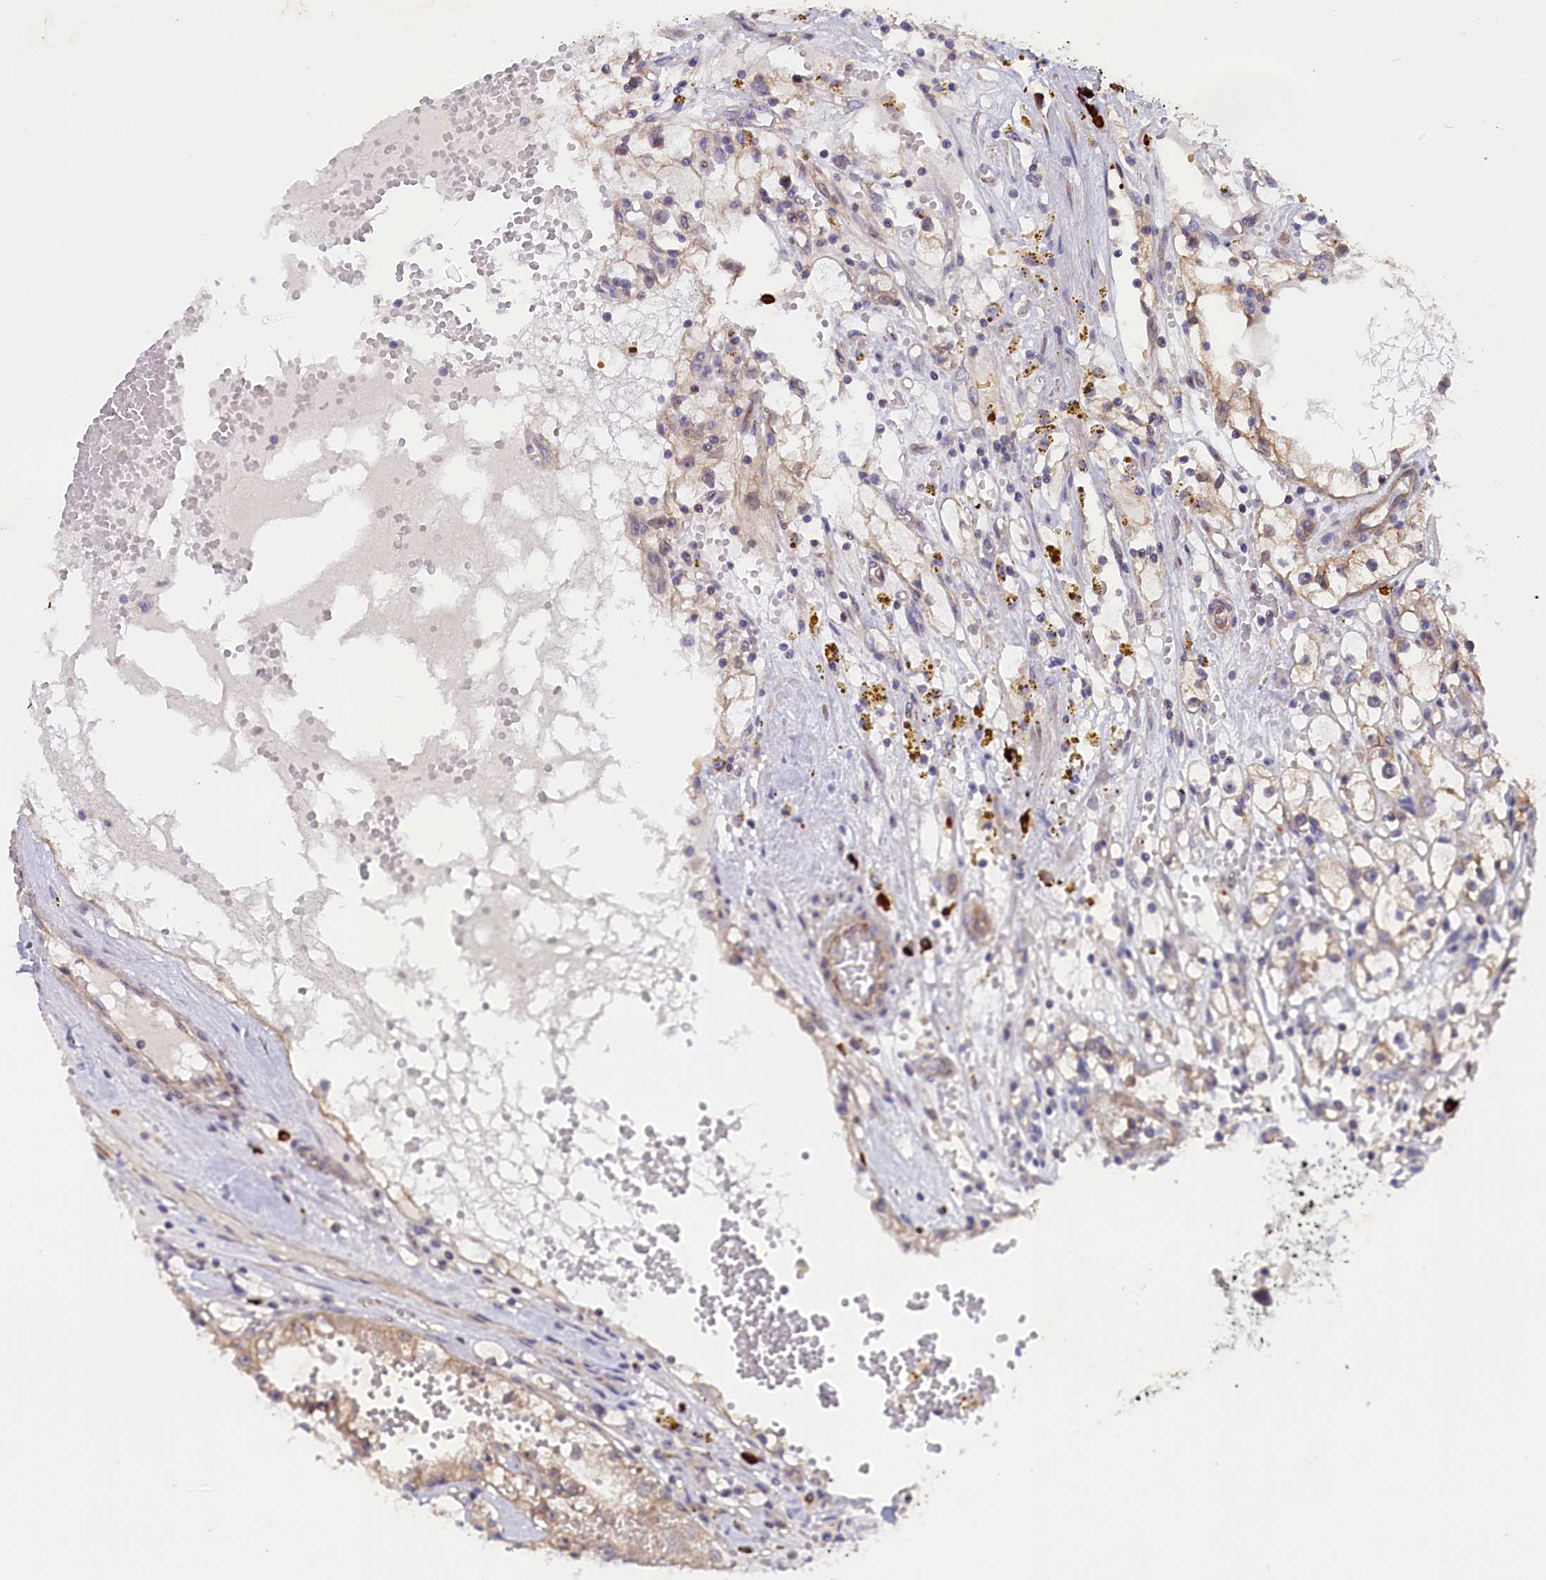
{"staining": {"intensity": "weak", "quantity": "<25%", "location": "cytoplasmic/membranous"}, "tissue": "renal cancer", "cell_type": "Tumor cells", "image_type": "cancer", "snomed": [{"axis": "morphology", "description": "Adenocarcinoma, NOS"}, {"axis": "topography", "description": "Kidney"}], "caption": "This is an immunohistochemistry image of human renal cancer (adenocarcinoma). There is no expression in tumor cells.", "gene": "JPT2", "patient": {"sex": "male", "age": 56}}